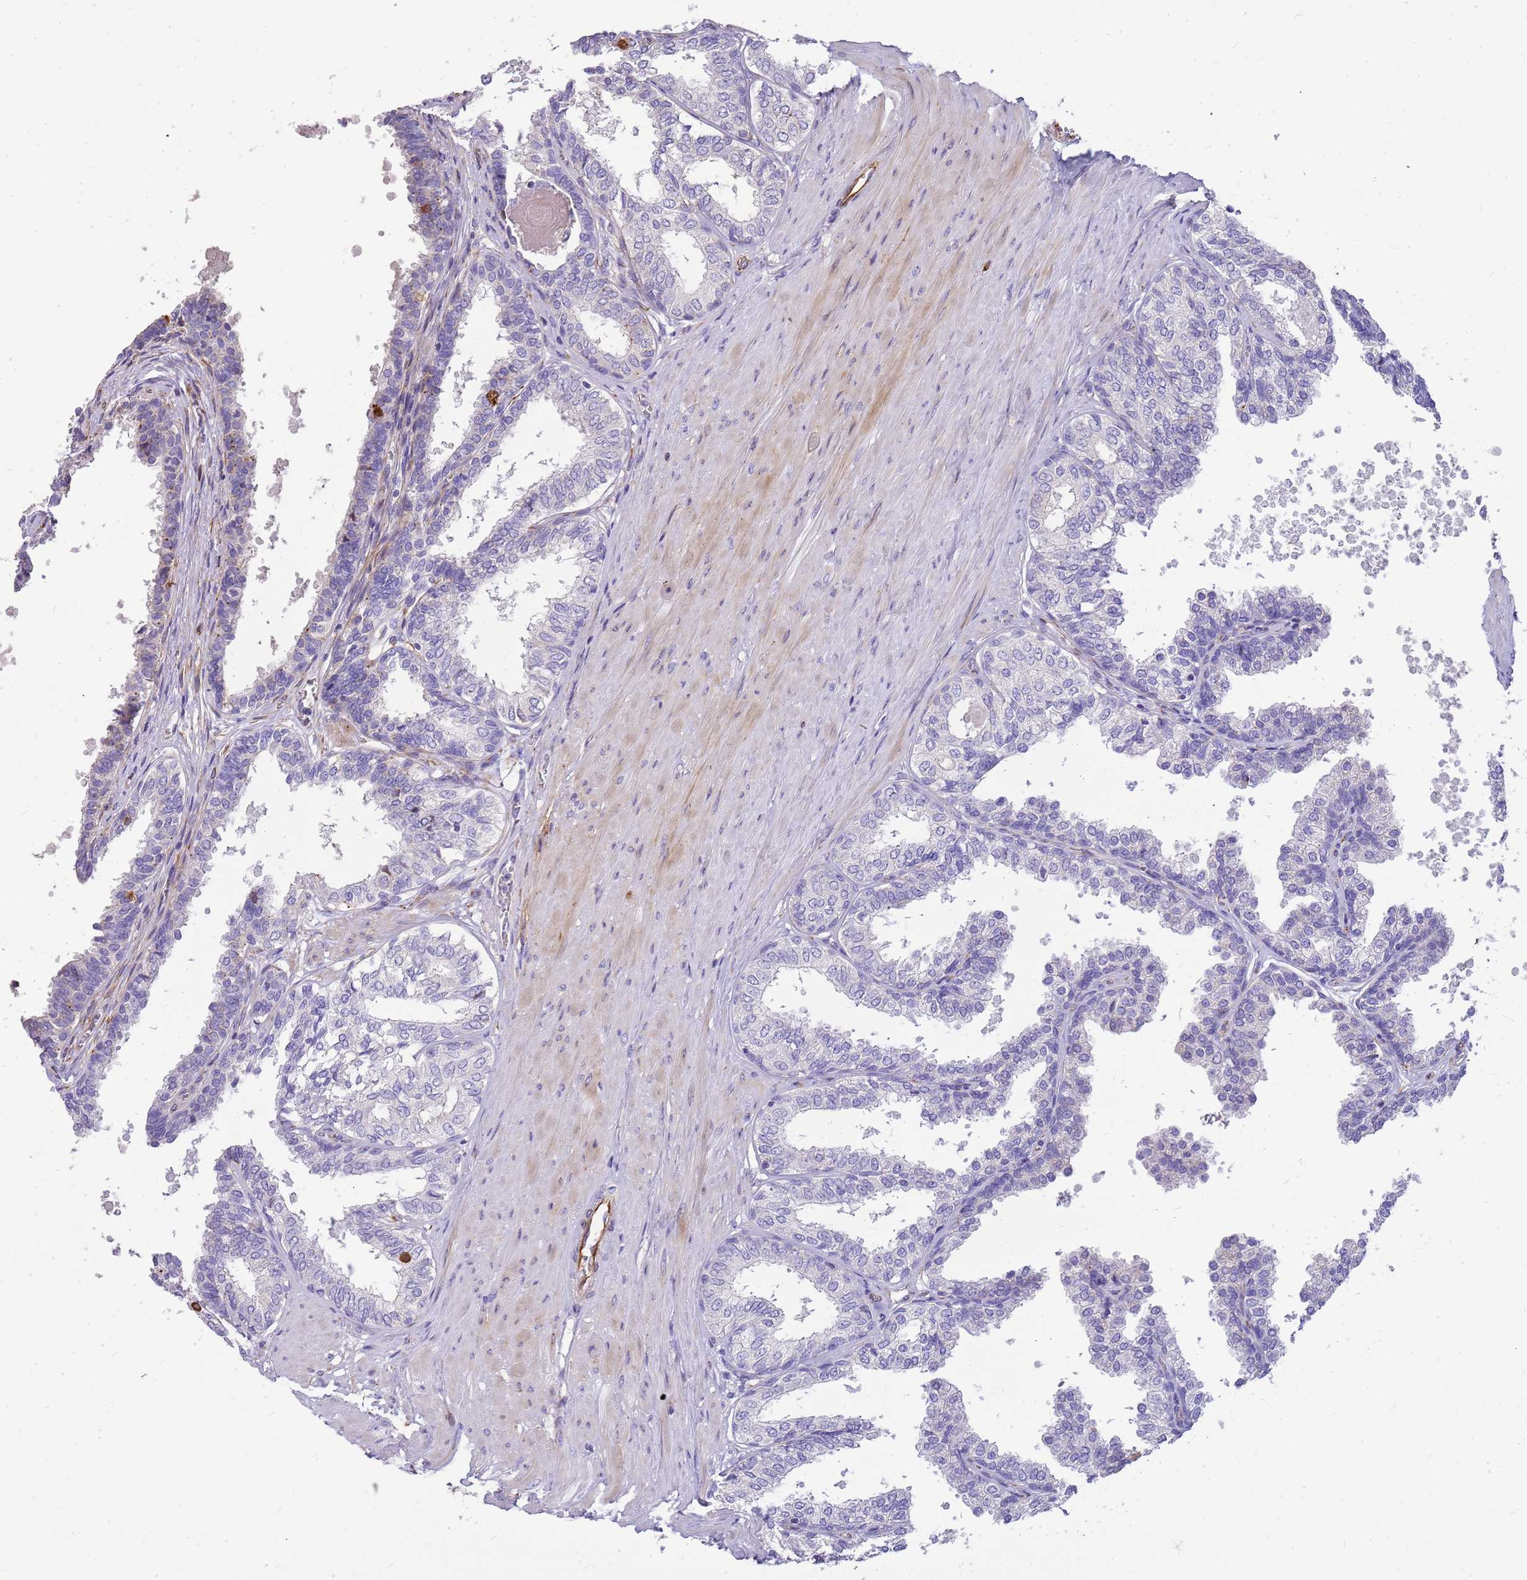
{"staining": {"intensity": "negative", "quantity": "none", "location": "none"}, "tissue": "prostate", "cell_type": "Glandular cells", "image_type": "normal", "snomed": [{"axis": "morphology", "description": "Normal tissue, NOS"}, {"axis": "topography", "description": "Prostate"}], "caption": "A photomicrograph of prostate stained for a protein shows no brown staining in glandular cells.", "gene": "ZDHHC1", "patient": {"sex": "male", "age": 48}}